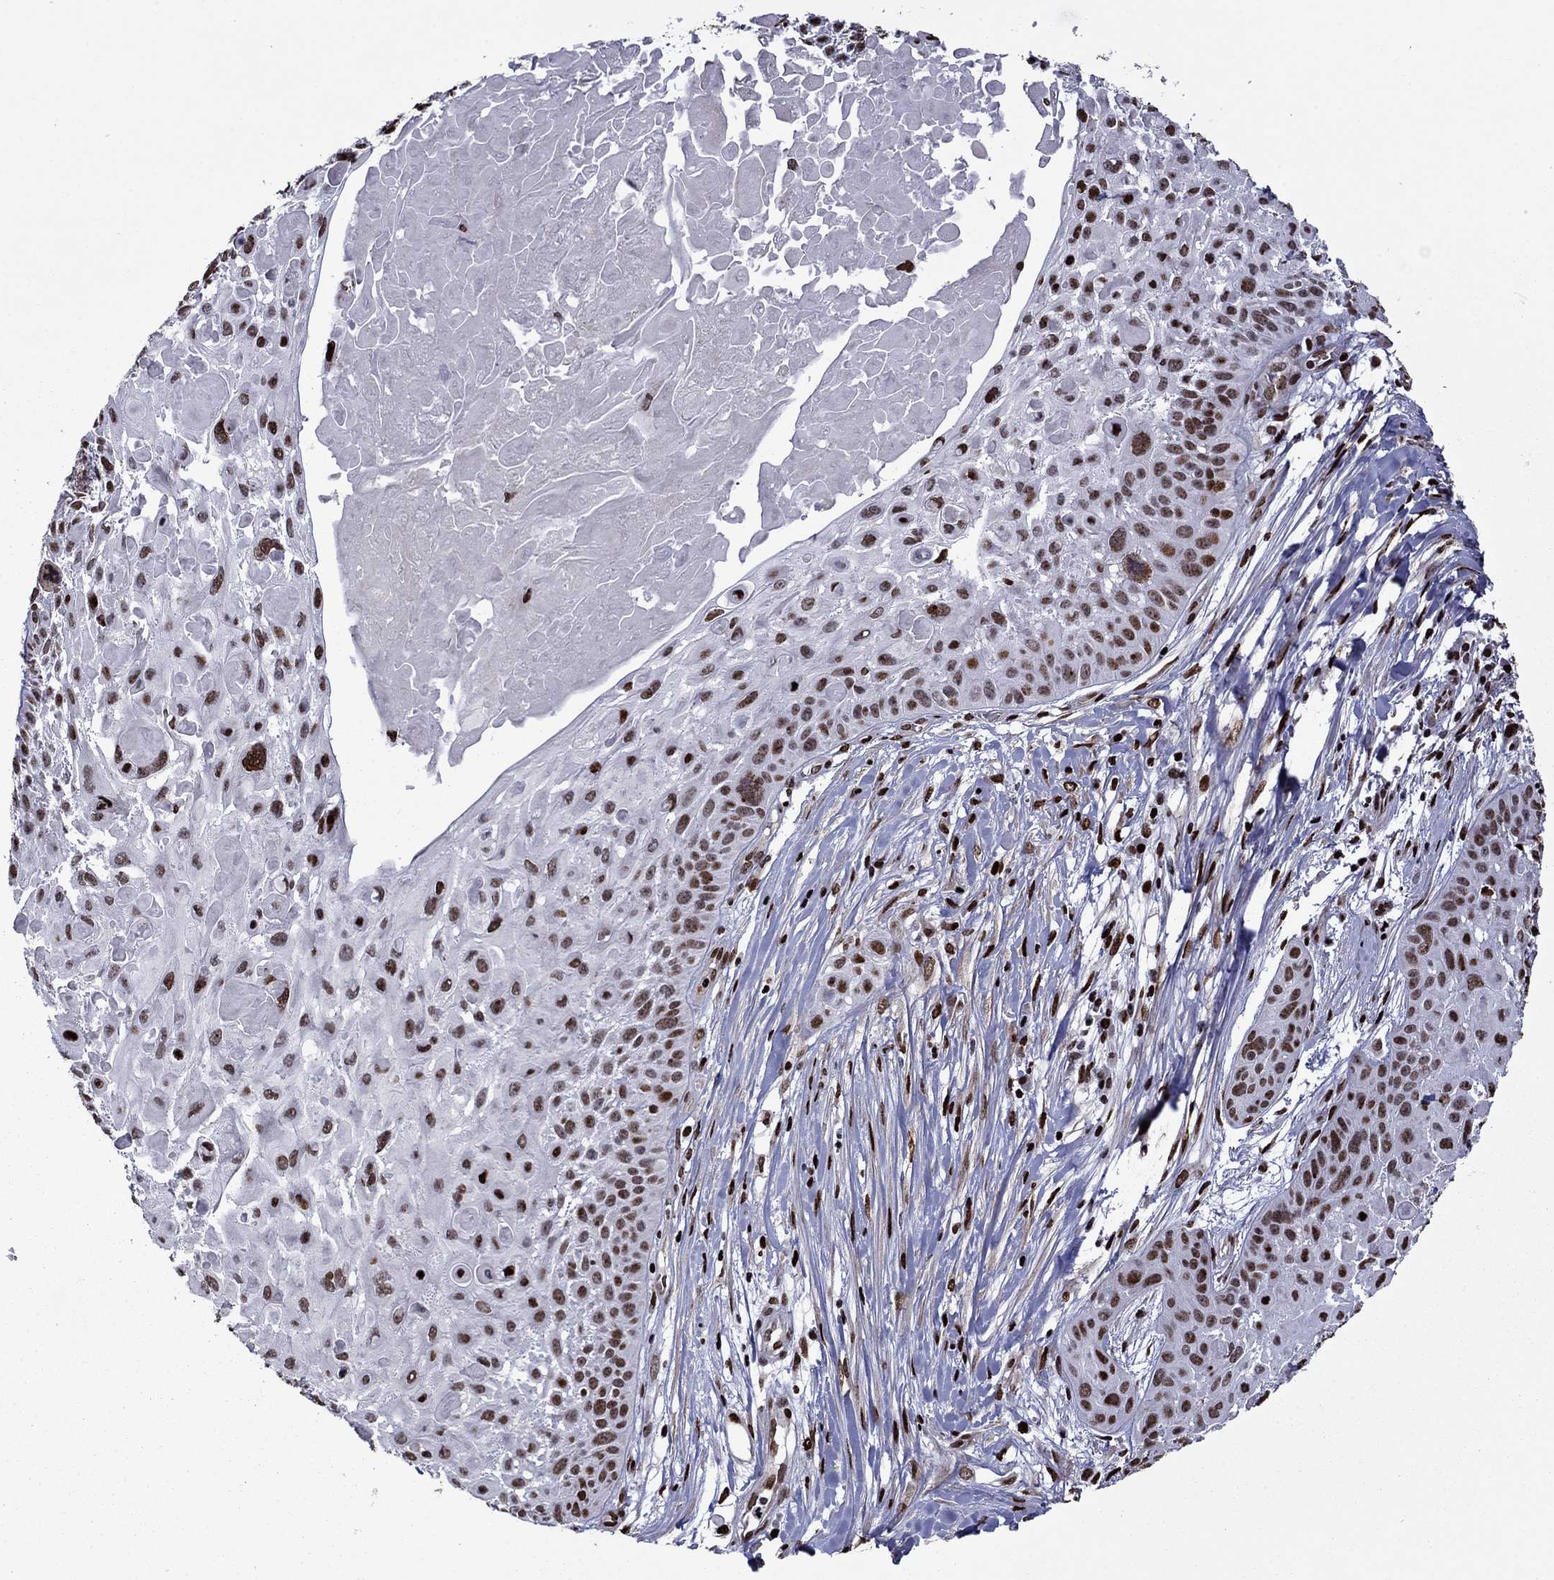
{"staining": {"intensity": "strong", "quantity": ">75%", "location": "nuclear"}, "tissue": "skin cancer", "cell_type": "Tumor cells", "image_type": "cancer", "snomed": [{"axis": "morphology", "description": "Squamous cell carcinoma, NOS"}, {"axis": "topography", "description": "Skin"}, {"axis": "topography", "description": "Anal"}], "caption": "Protein expression analysis of skin cancer displays strong nuclear staining in about >75% of tumor cells.", "gene": "LIMK1", "patient": {"sex": "female", "age": 75}}